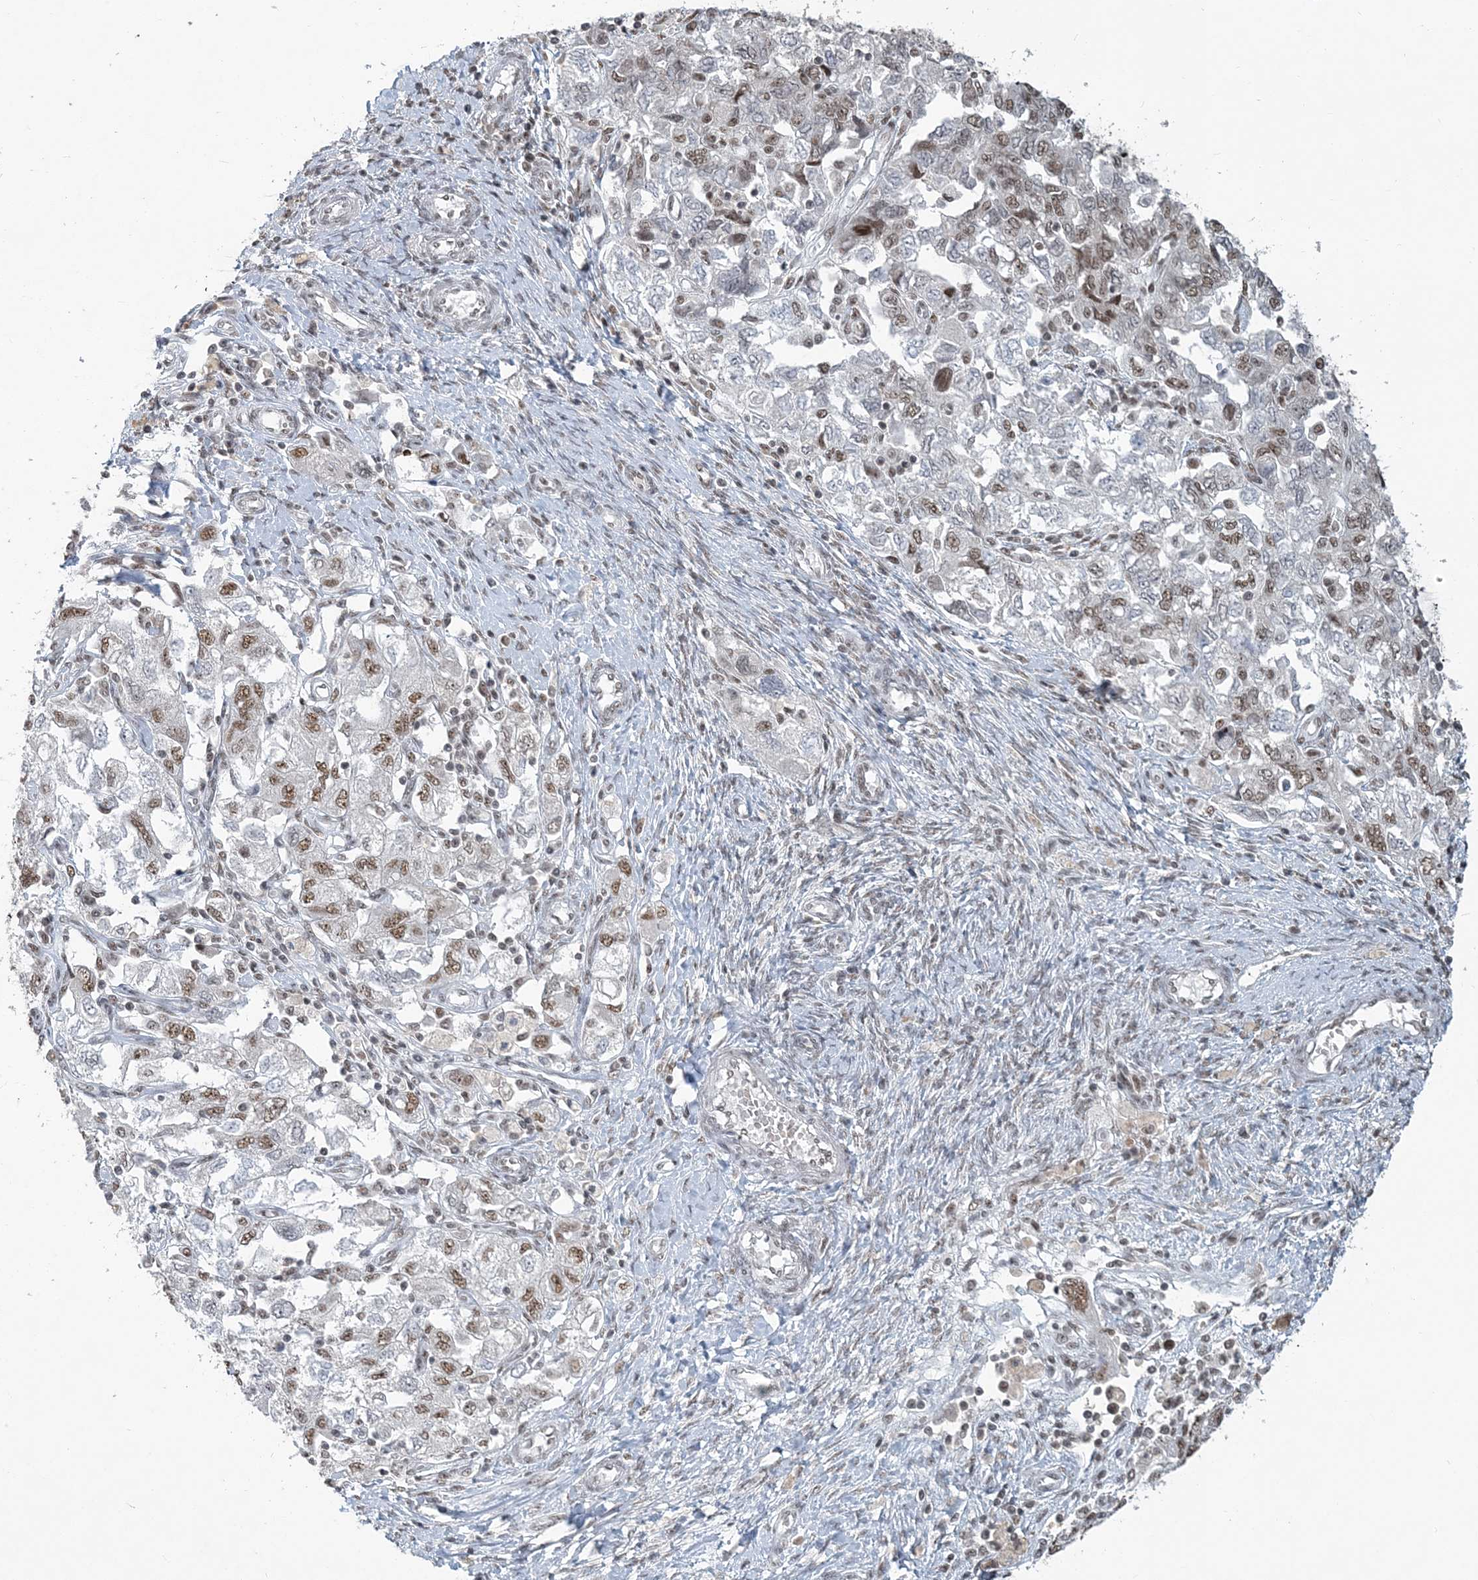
{"staining": {"intensity": "moderate", "quantity": "25%-75%", "location": "nuclear"}, "tissue": "ovarian cancer", "cell_type": "Tumor cells", "image_type": "cancer", "snomed": [{"axis": "morphology", "description": "Carcinoma, NOS"}, {"axis": "morphology", "description": "Cystadenocarcinoma, serous, NOS"}, {"axis": "topography", "description": "Ovary"}], "caption": "There is medium levels of moderate nuclear positivity in tumor cells of ovarian cancer (serous cystadenocarcinoma), as demonstrated by immunohistochemical staining (brown color).", "gene": "PLRG1", "patient": {"sex": "female", "age": 69}}